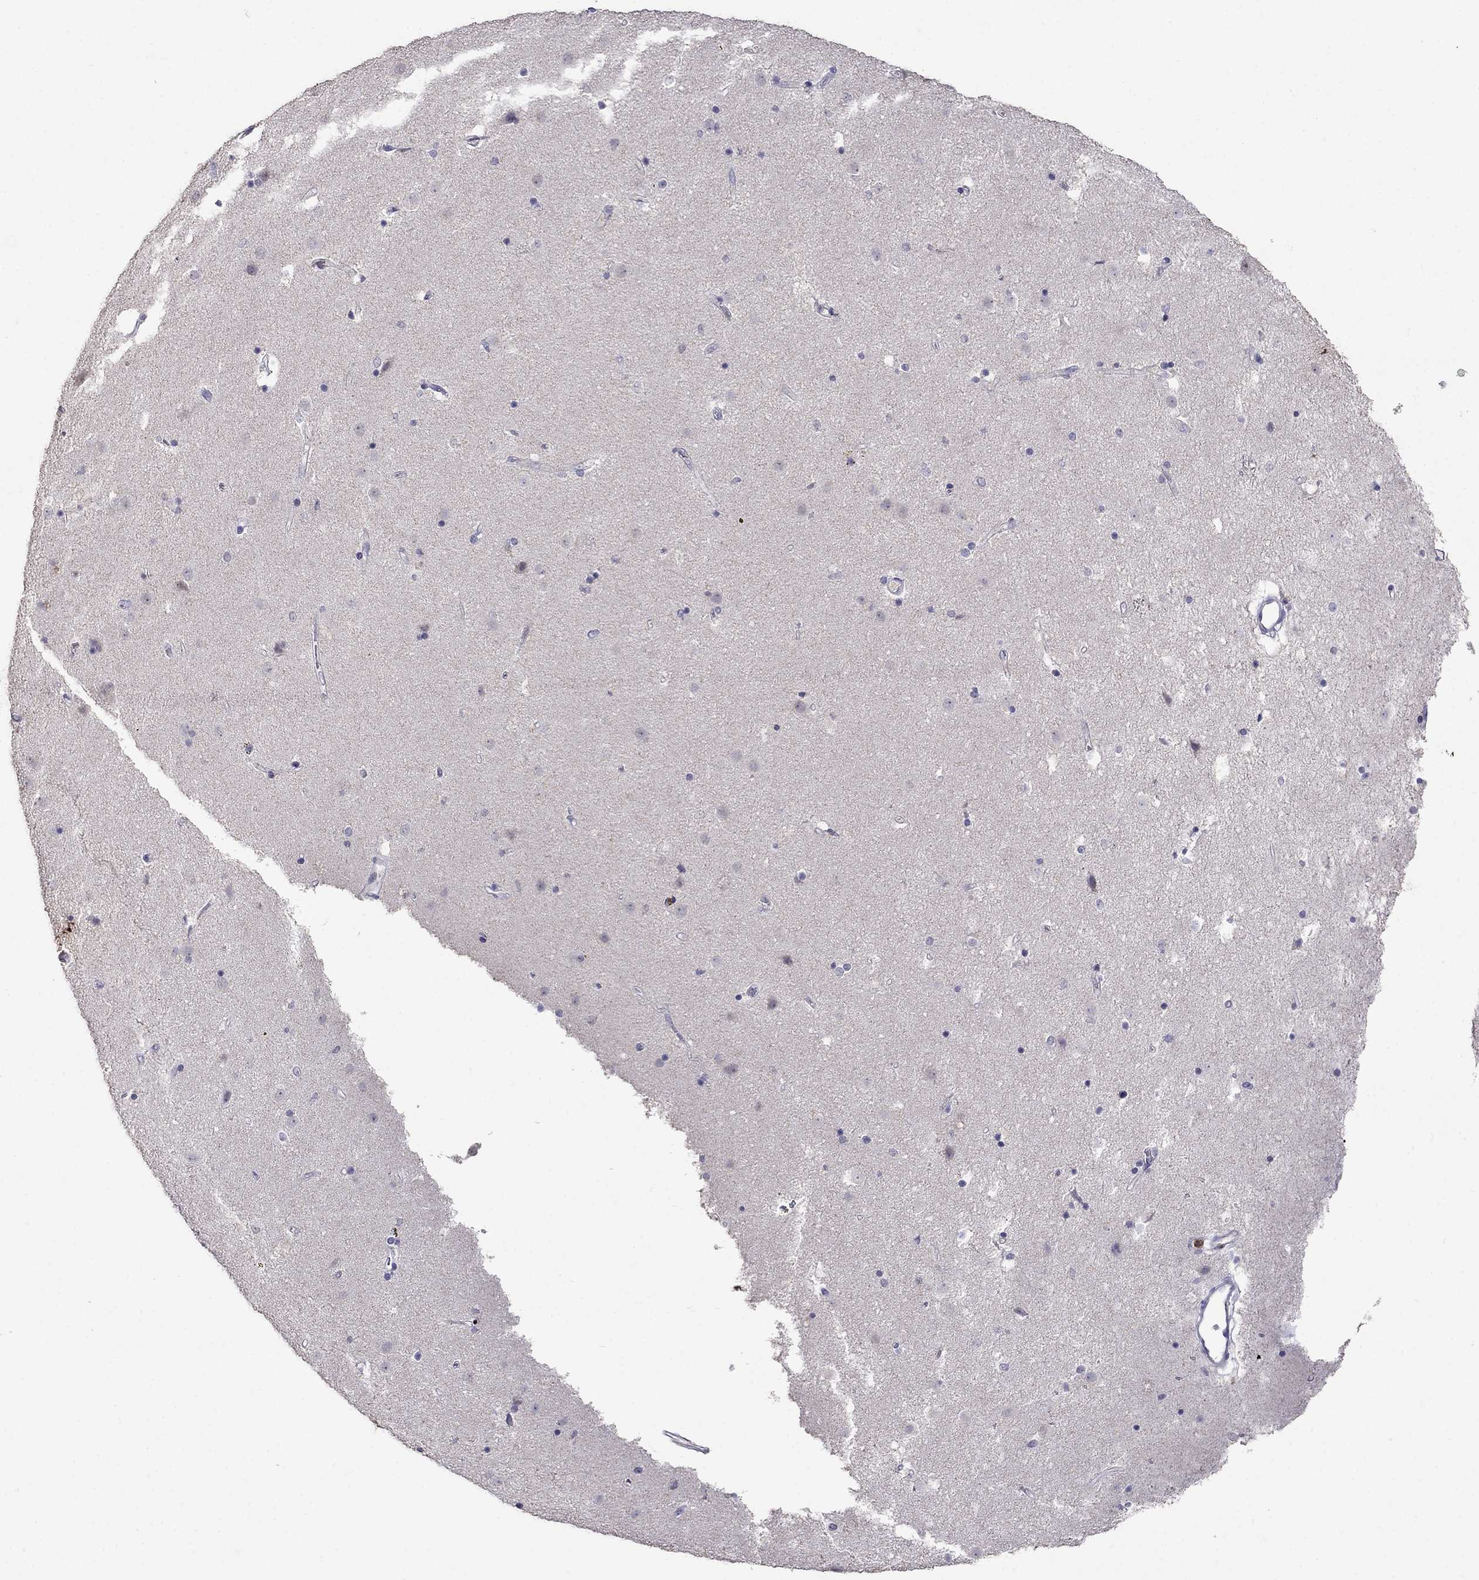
{"staining": {"intensity": "negative", "quantity": "none", "location": "none"}, "tissue": "caudate", "cell_type": "Glial cells", "image_type": "normal", "snomed": [{"axis": "morphology", "description": "Normal tissue, NOS"}, {"axis": "topography", "description": "Lateral ventricle wall"}], "caption": "DAB (3,3'-diaminobenzidine) immunohistochemical staining of benign caudate displays no significant expression in glial cells.", "gene": "CD8B", "patient": {"sex": "female", "age": 71}}